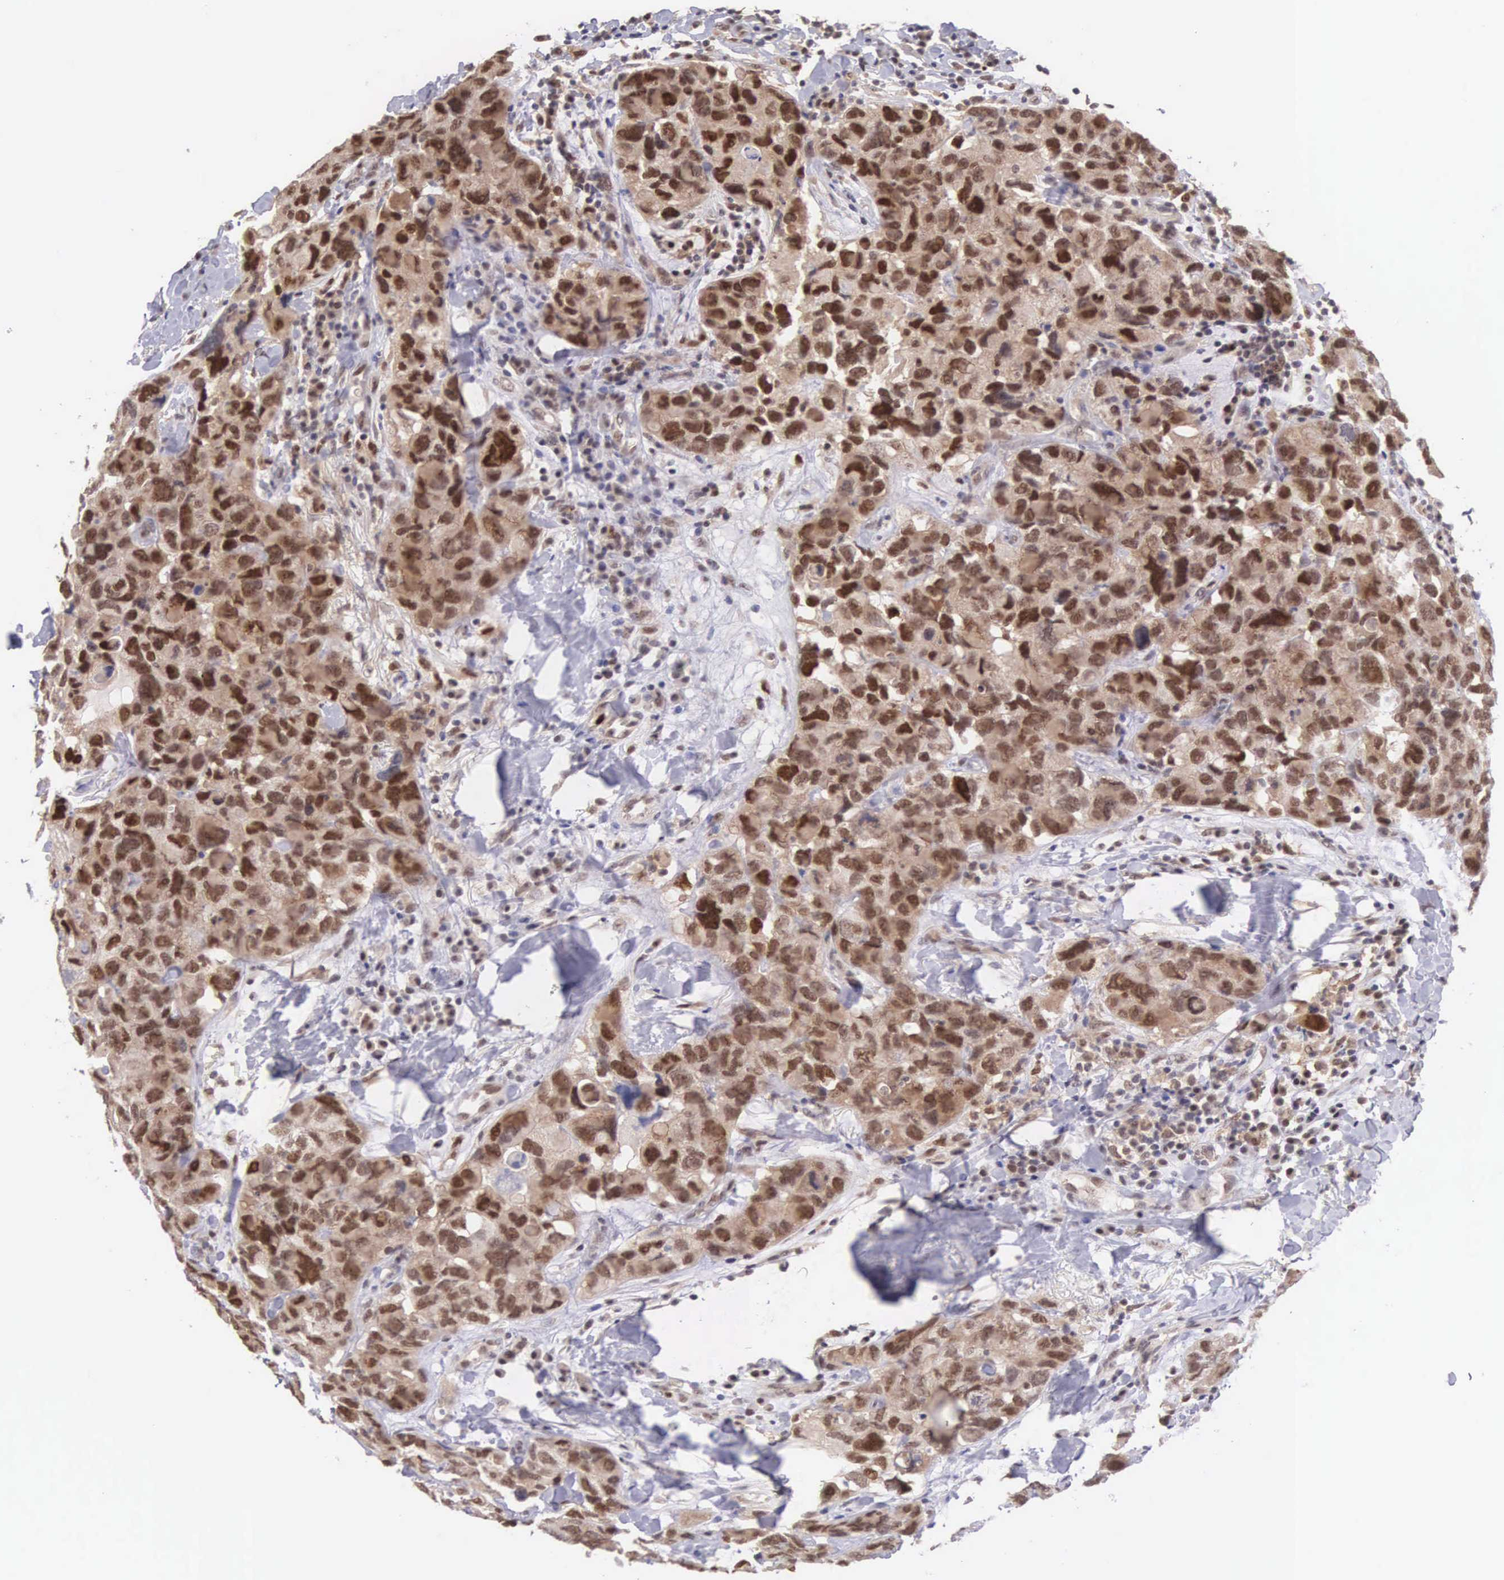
{"staining": {"intensity": "strong", "quantity": ">75%", "location": "cytoplasmic/membranous,nuclear"}, "tissue": "breast cancer", "cell_type": "Tumor cells", "image_type": "cancer", "snomed": [{"axis": "morphology", "description": "Duct carcinoma"}, {"axis": "topography", "description": "Breast"}], "caption": "This image shows breast cancer stained with immunohistochemistry to label a protein in brown. The cytoplasmic/membranous and nuclear of tumor cells show strong positivity for the protein. Nuclei are counter-stained blue.", "gene": "GRK3", "patient": {"sex": "female", "age": 91}}